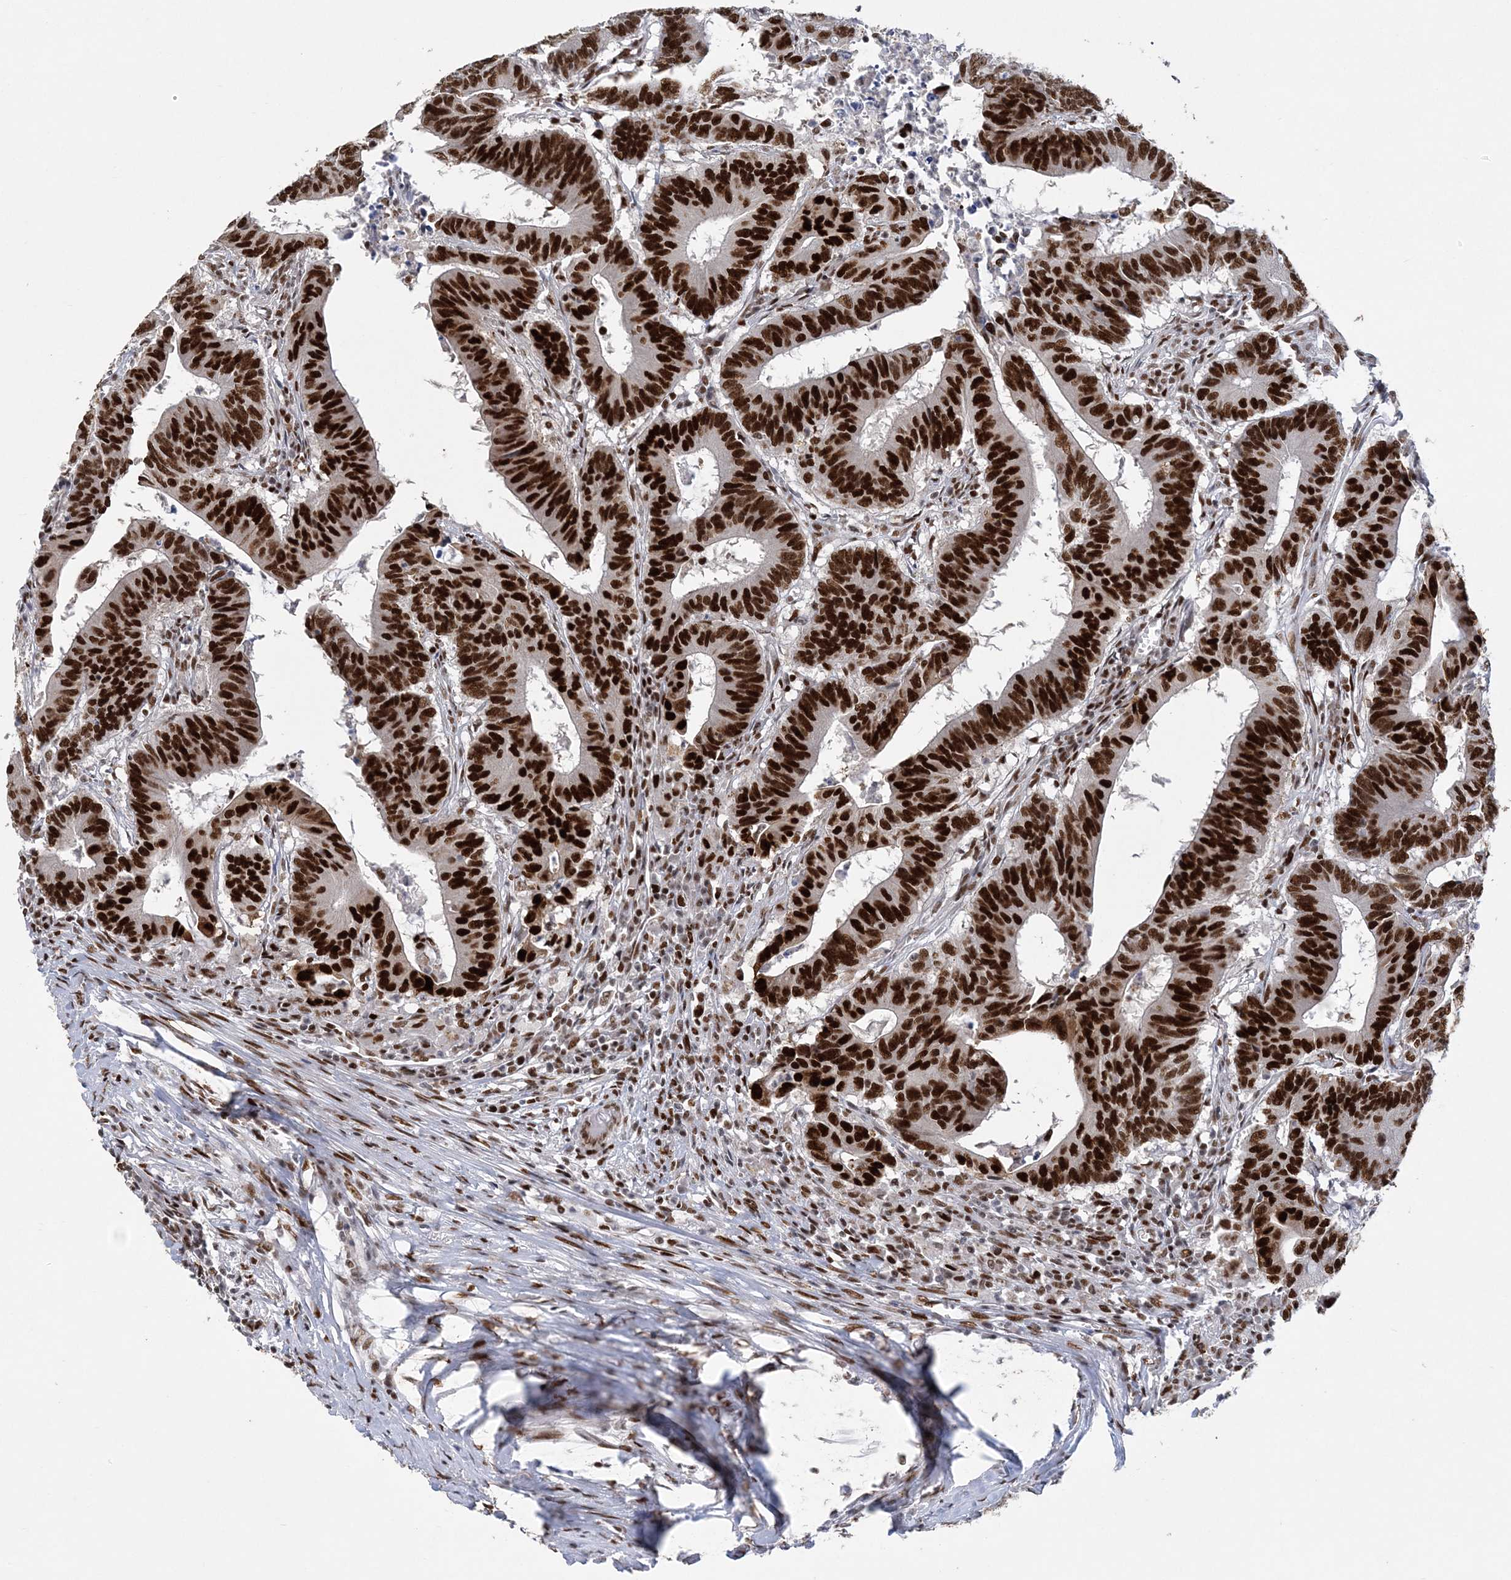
{"staining": {"intensity": "strong", "quantity": ">75%", "location": "nuclear"}, "tissue": "colorectal cancer", "cell_type": "Tumor cells", "image_type": "cancer", "snomed": [{"axis": "morphology", "description": "Adenocarcinoma, NOS"}, {"axis": "topography", "description": "Colon"}], "caption": "Immunohistochemical staining of human colorectal adenocarcinoma demonstrates strong nuclear protein positivity in about >75% of tumor cells.", "gene": "ZBTB7A", "patient": {"sex": "male", "age": 45}}